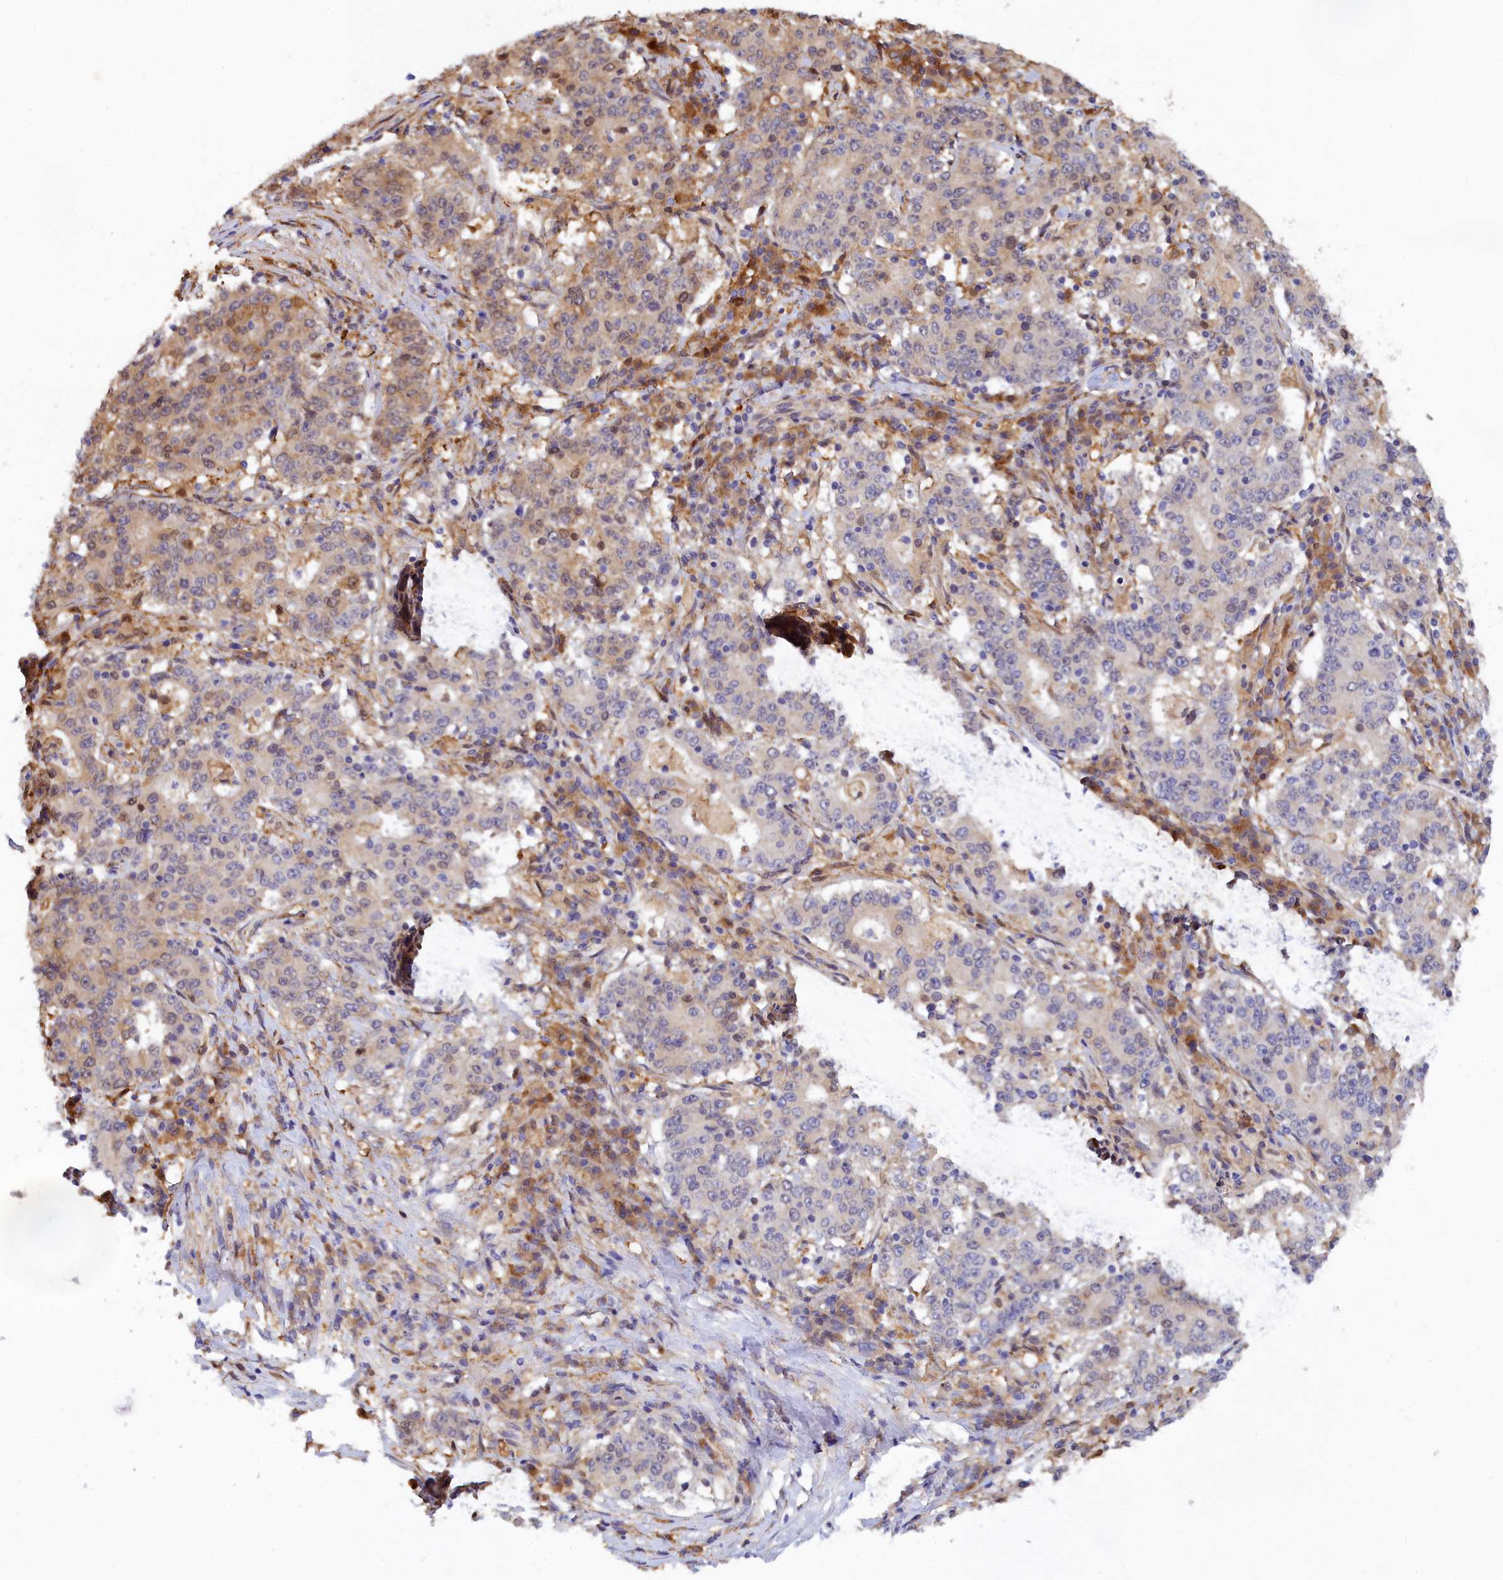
{"staining": {"intensity": "weak", "quantity": "<25%", "location": "cytoplasmic/membranous,nuclear"}, "tissue": "stomach cancer", "cell_type": "Tumor cells", "image_type": "cancer", "snomed": [{"axis": "morphology", "description": "Adenocarcinoma, NOS"}, {"axis": "topography", "description": "Stomach"}], "caption": "A histopathology image of stomach cancer stained for a protein exhibits no brown staining in tumor cells.", "gene": "SPATA5L1", "patient": {"sex": "male", "age": 59}}